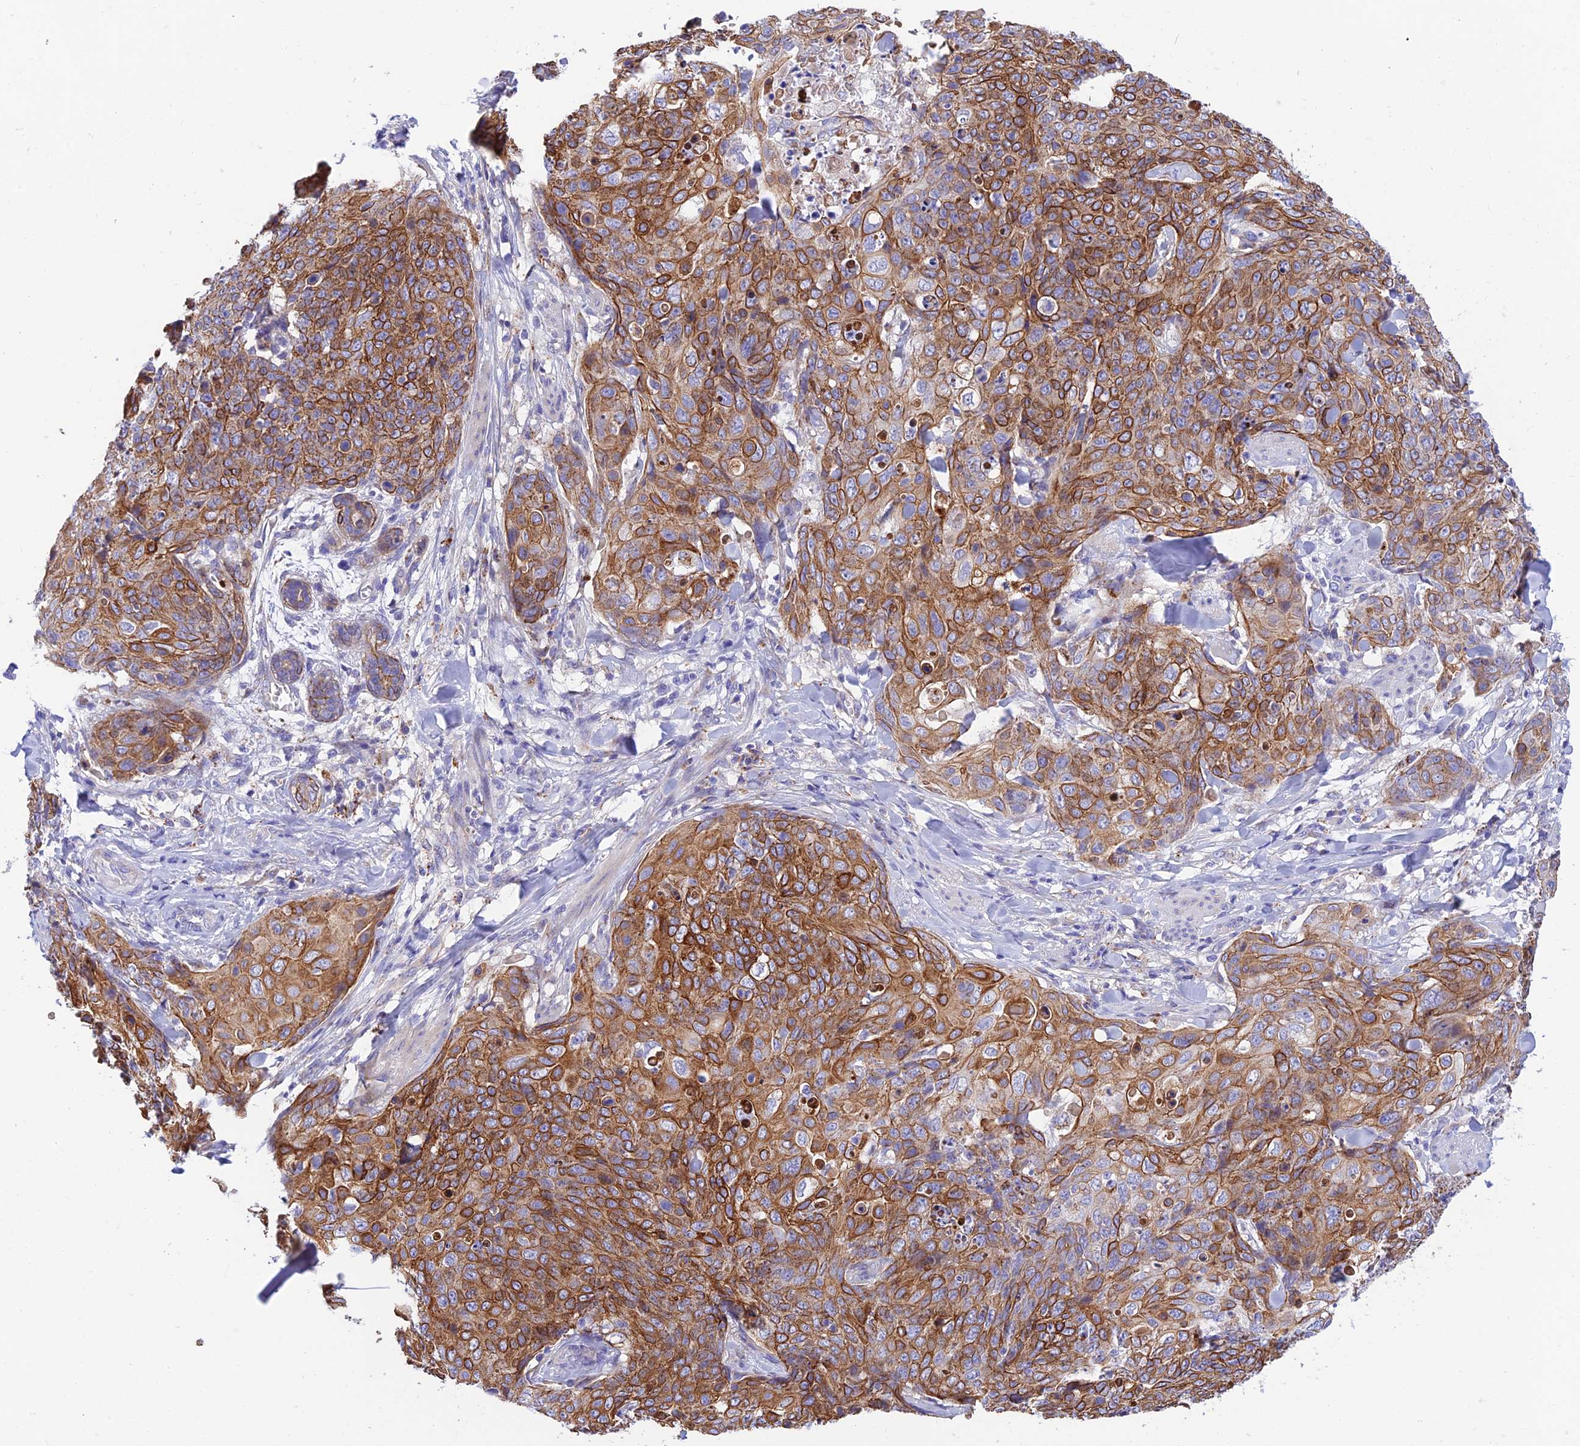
{"staining": {"intensity": "moderate", "quantity": ">75%", "location": "cytoplasmic/membranous"}, "tissue": "skin cancer", "cell_type": "Tumor cells", "image_type": "cancer", "snomed": [{"axis": "morphology", "description": "Squamous cell carcinoma, NOS"}, {"axis": "topography", "description": "Skin"}, {"axis": "topography", "description": "Vulva"}], "caption": "A brown stain highlights moderate cytoplasmic/membranous staining of a protein in human skin cancer (squamous cell carcinoma) tumor cells.", "gene": "CCDC157", "patient": {"sex": "female", "age": 85}}